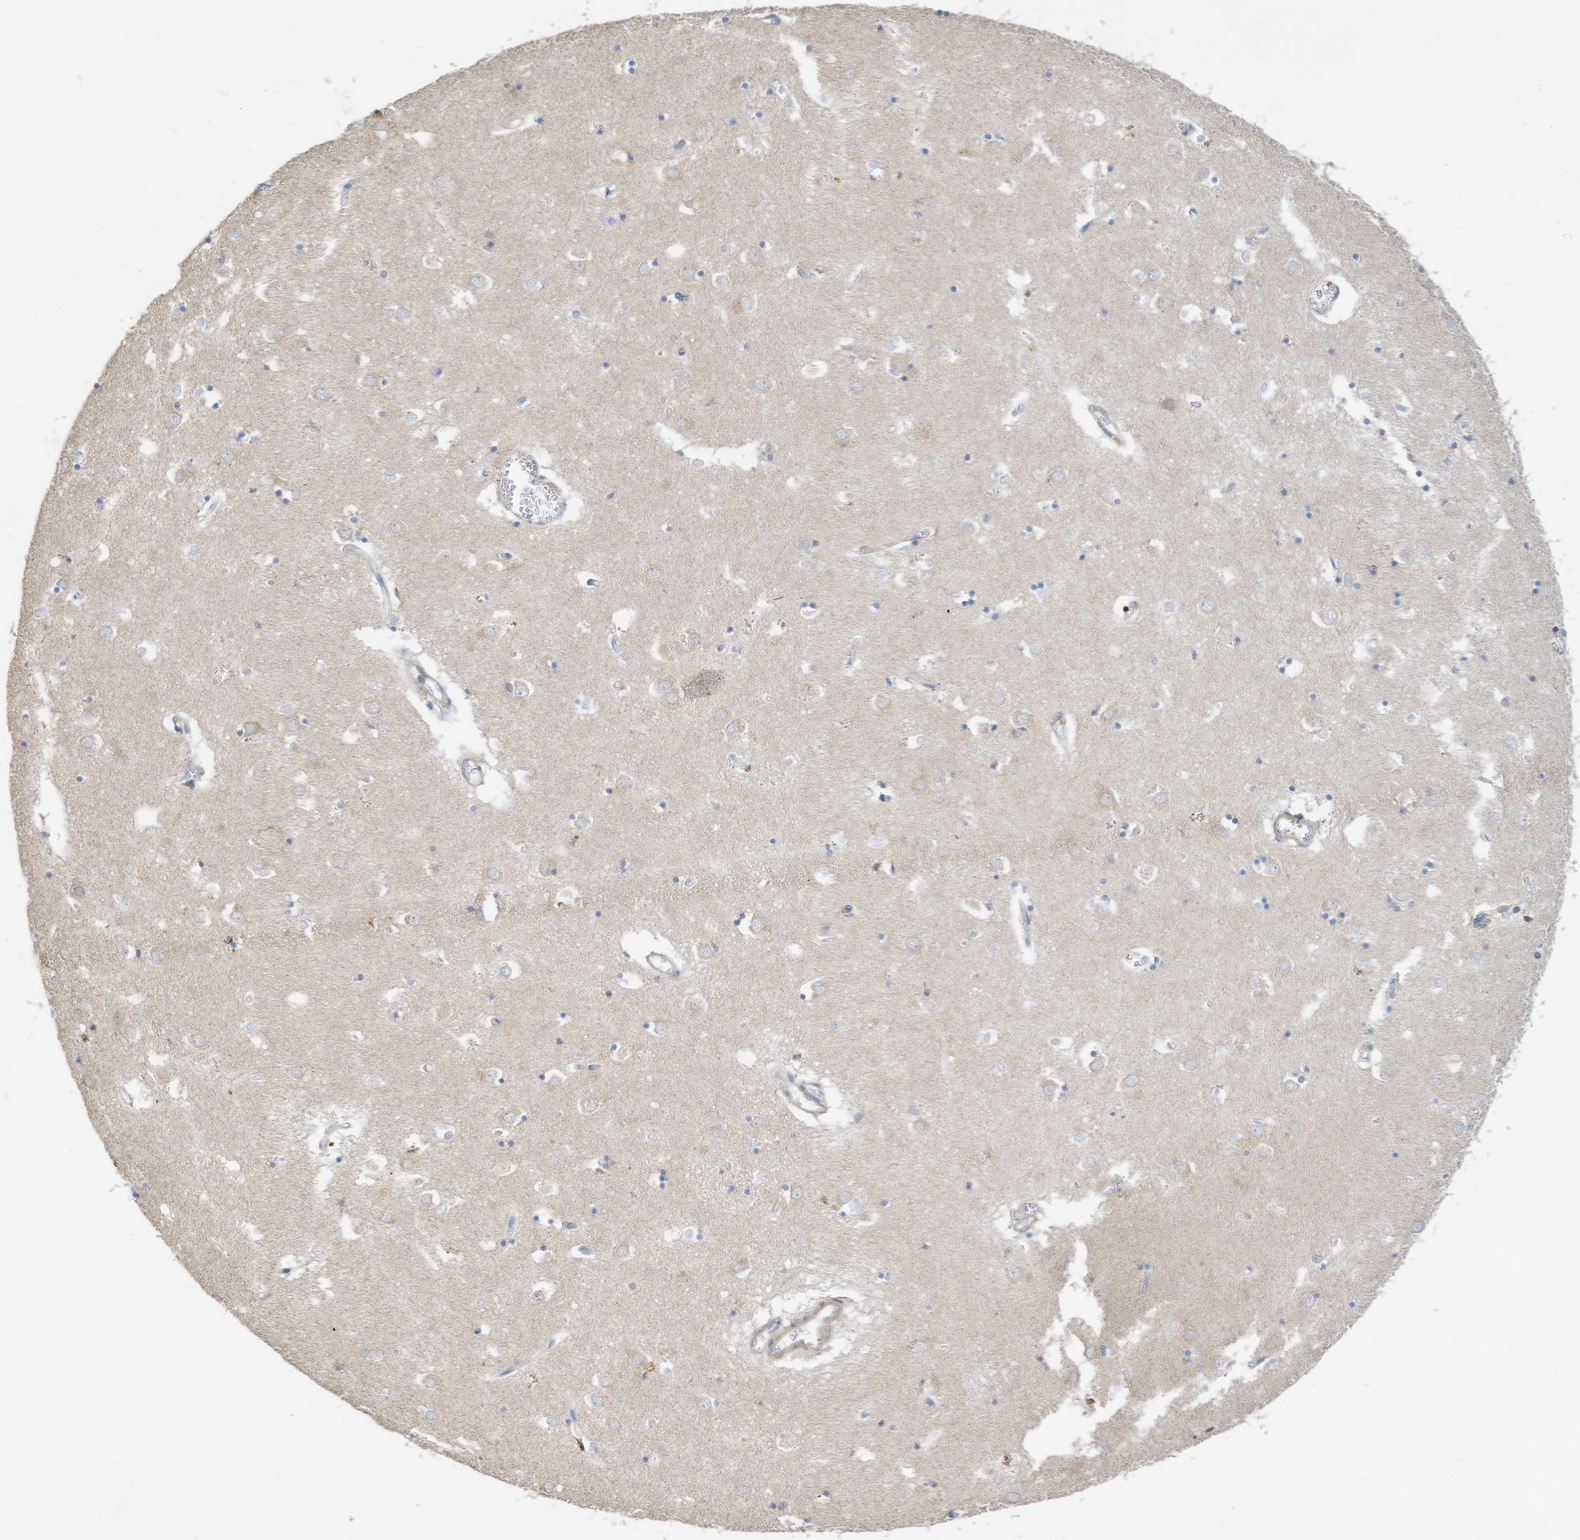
{"staining": {"intensity": "negative", "quantity": "none", "location": "none"}, "tissue": "caudate", "cell_type": "Glial cells", "image_type": "normal", "snomed": [{"axis": "morphology", "description": "Normal tissue, NOS"}, {"axis": "topography", "description": "Lateral ventricle wall"}], "caption": "Immunohistochemical staining of benign caudate displays no significant positivity in glial cells. (DAB immunohistochemistry (IHC) visualized using brightfield microscopy, high magnification).", "gene": "SLFN14", "patient": {"sex": "male", "age": 70}}